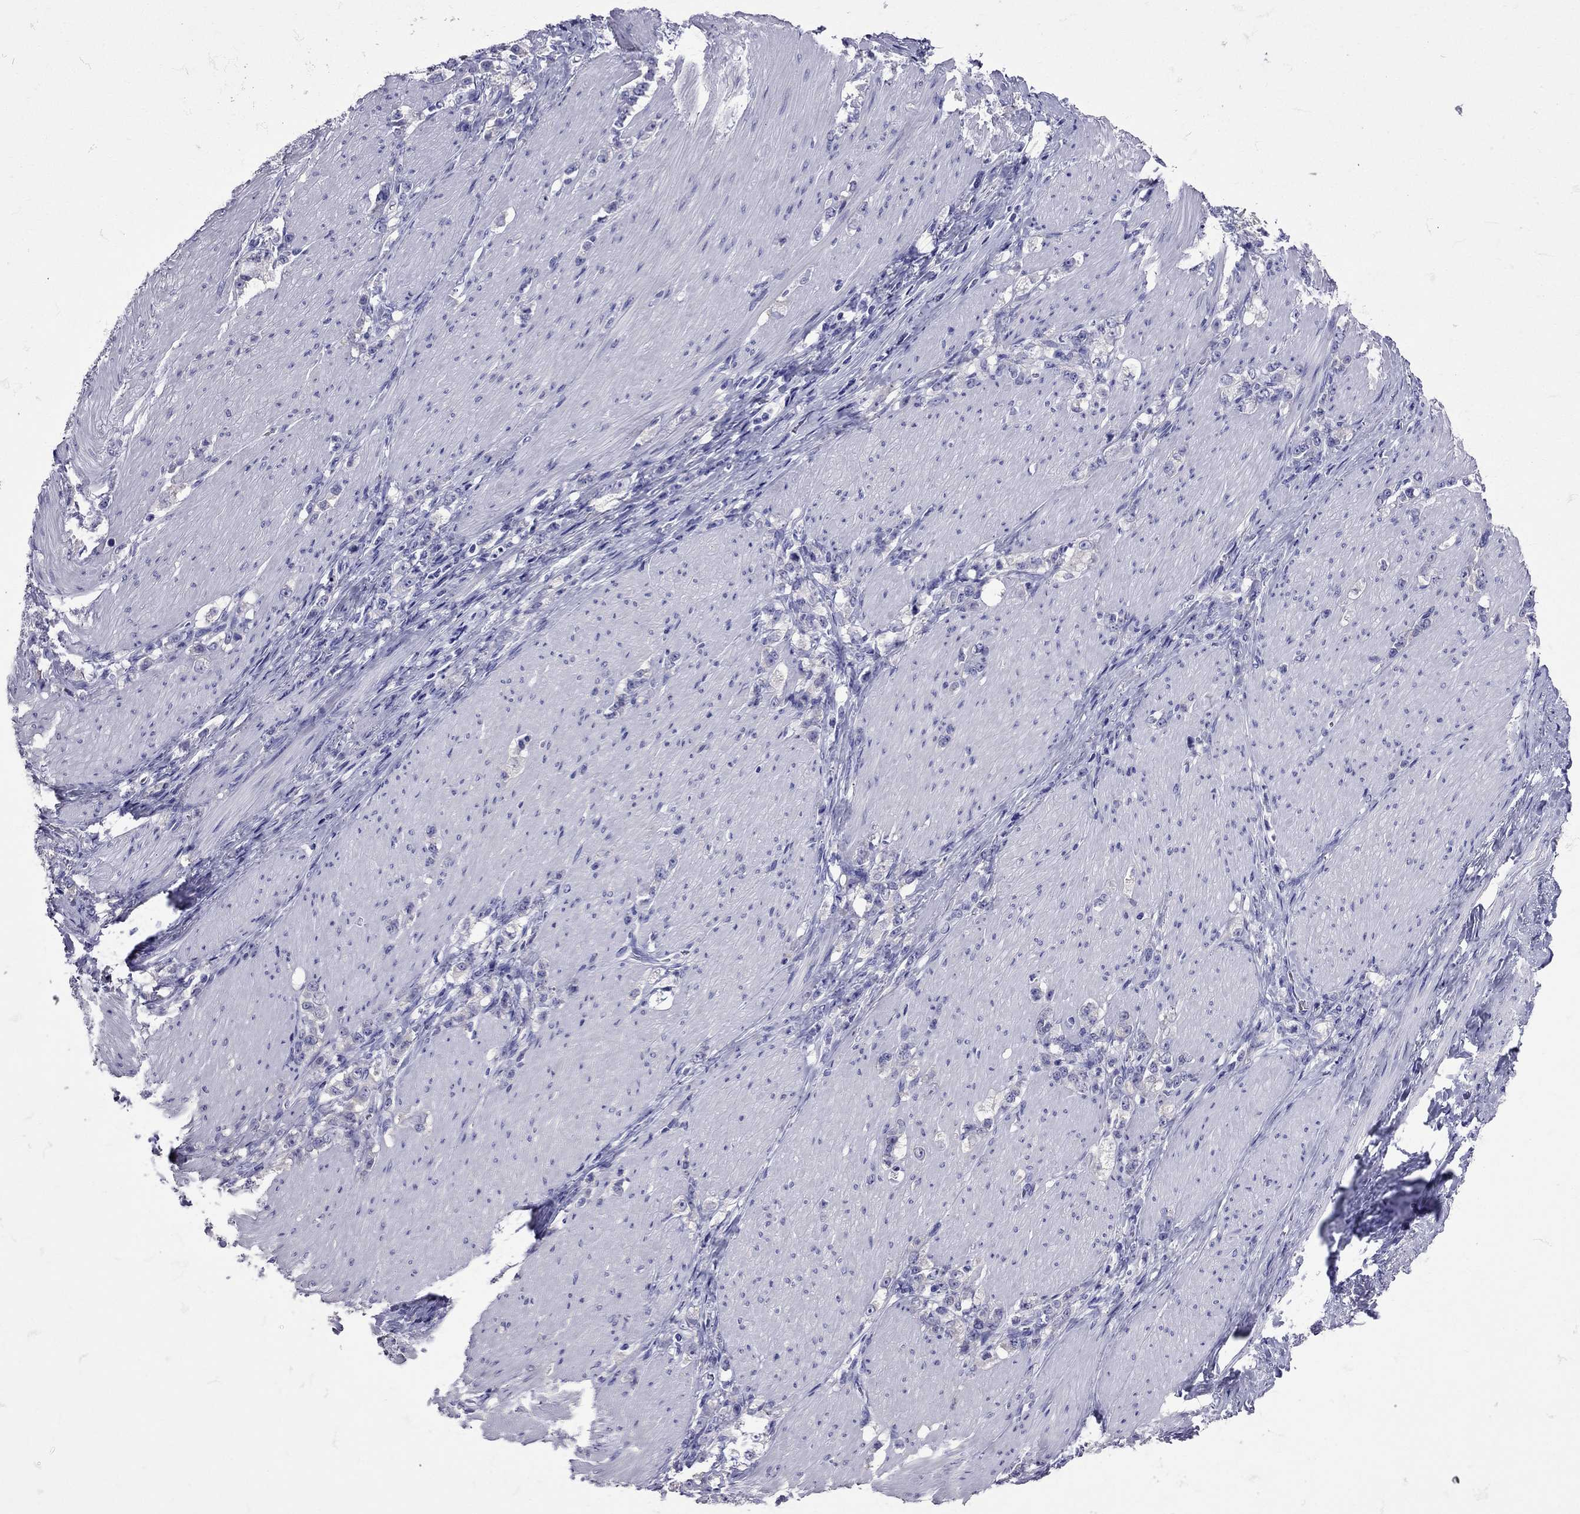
{"staining": {"intensity": "negative", "quantity": "none", "location": "none"}, "tissue": "stomach cancer", "cell_type": "Tumor cells", "image_type": "cancer", "snomed": [{"axis": "morphology", "description": "Adenocarcinoma, NOS"}, {"axis": "topography", "description": "Stomach, lower"}], "caption": "The micrograph reveals no significant positivity in tumor cells of stomach adenocarcinoma.", "gene": "TBR1", "patient": {"sex": "male", "age": 88}}